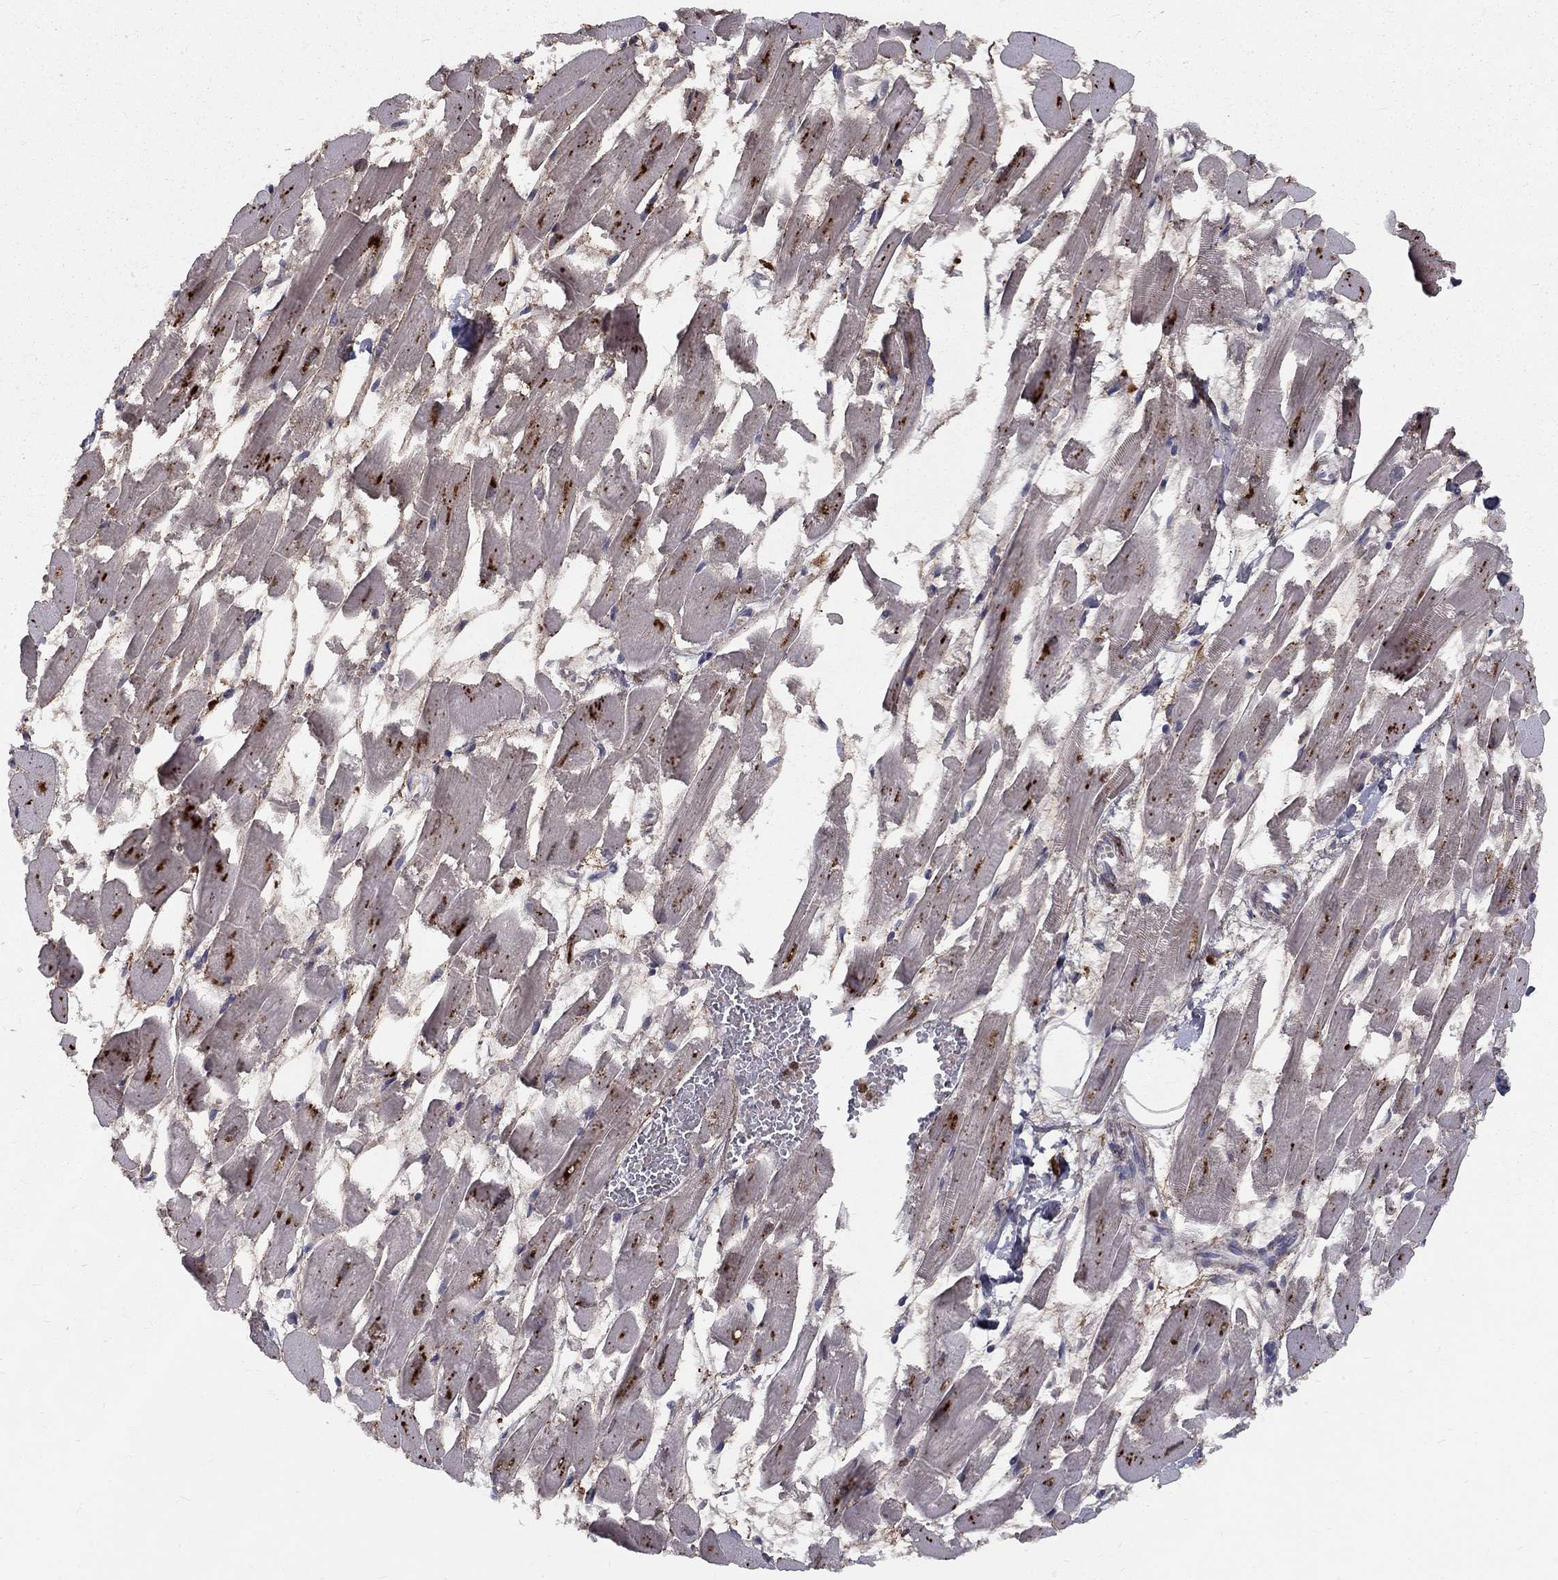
{"staining": {"intensity": "strong", "quantity": "25%-75%", "location": "cytoplasmic/membranous"}, "tissue": "heart muscle", "cell_type": "Cardiomyocytes", "image_type": "normal", "snomed": [{"axis": "morphology", "description": "Normal tissue, NOS"}, {"axis": "topography", "description": "Heart"}], "caption": "Protein staining demonstrates strong cytoplasmic/membranous positivity in about 25%-75% of cardiomyocytes in unremarkable heart muscle.", "gene": "EPDR1", "patient": {"sex": "female", "age": 52}}